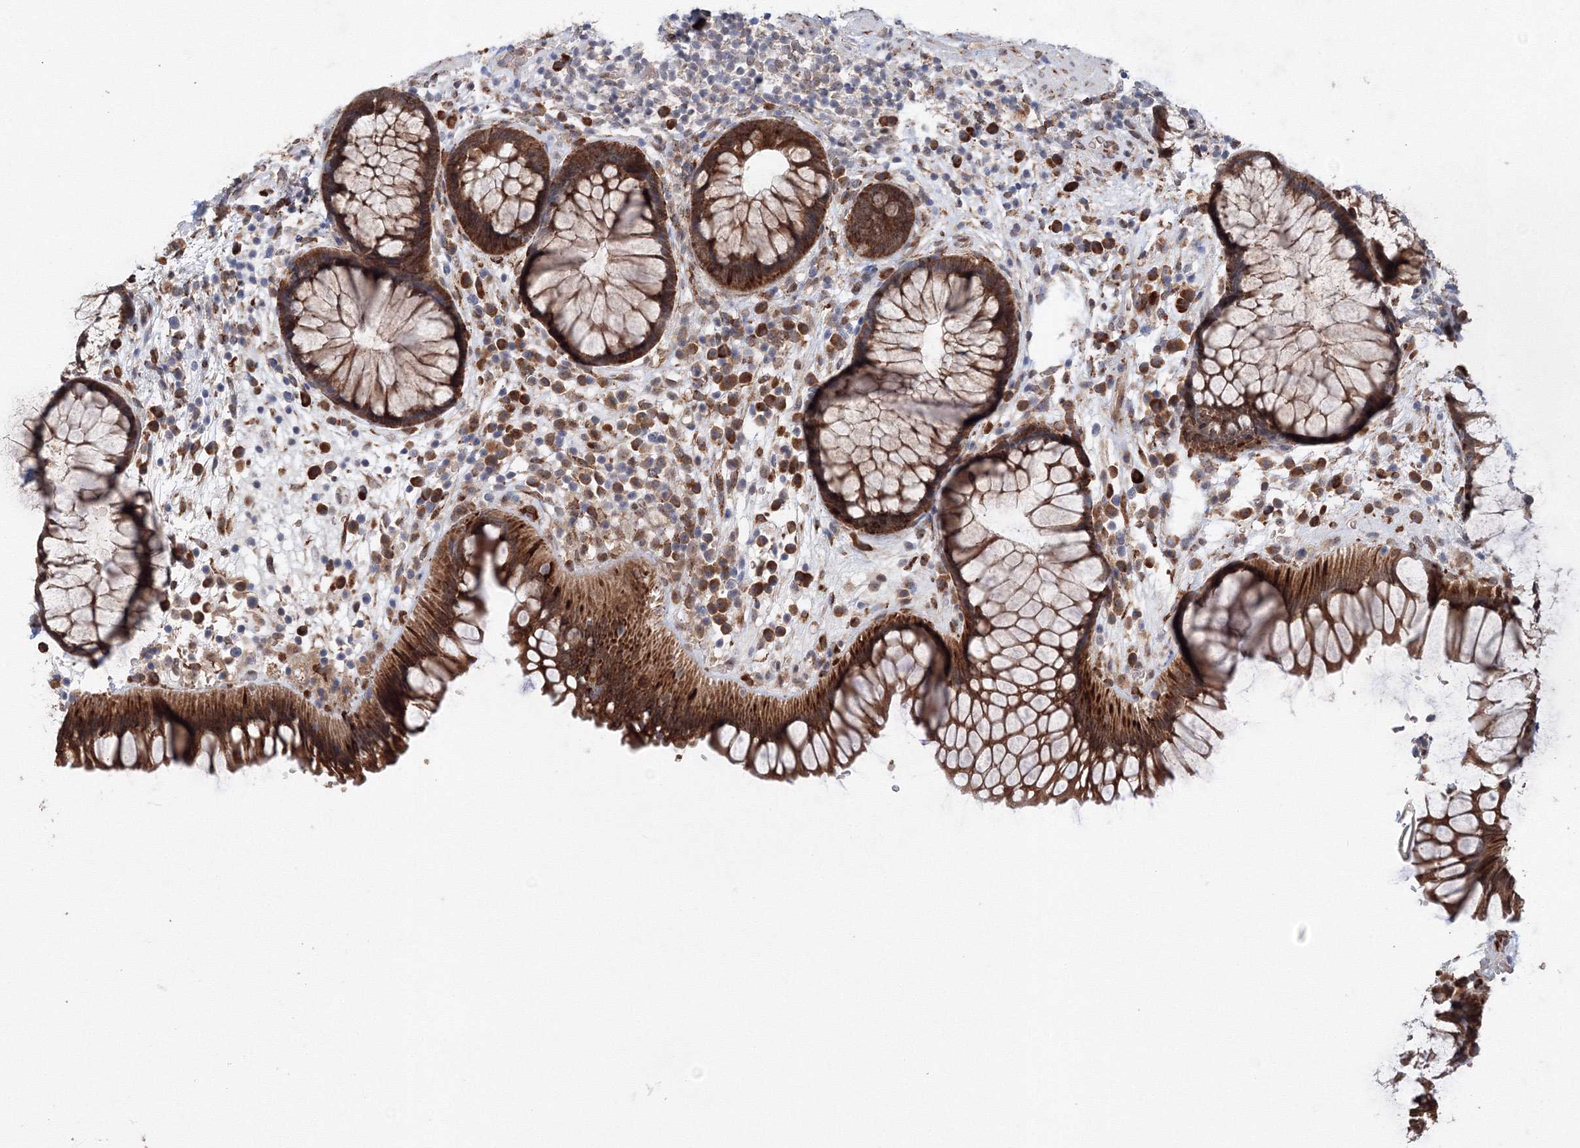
{"staining": {"intensity": "strong", "quantity": ">75%", "location": "cytoplasmic/membranous"}, "tissue": "rectum", "cell_type": "Glandular cells", "image_type": "normal", "snomed": [{"axis": "morphology", "description": "Normal tissue, NOS"}, {"axis": "topography", "description": "Rectum"}], "caption": "Protein expression by immunohistochemistry (IHC) demonstrates strong cytoplasmic/membranous positivity in about >75% of glandular cells in unremarkable rectum. Nuclei are stained in blue.", "gene": "DIS3L2", "patient": {"sex": "male", "age": 51}}